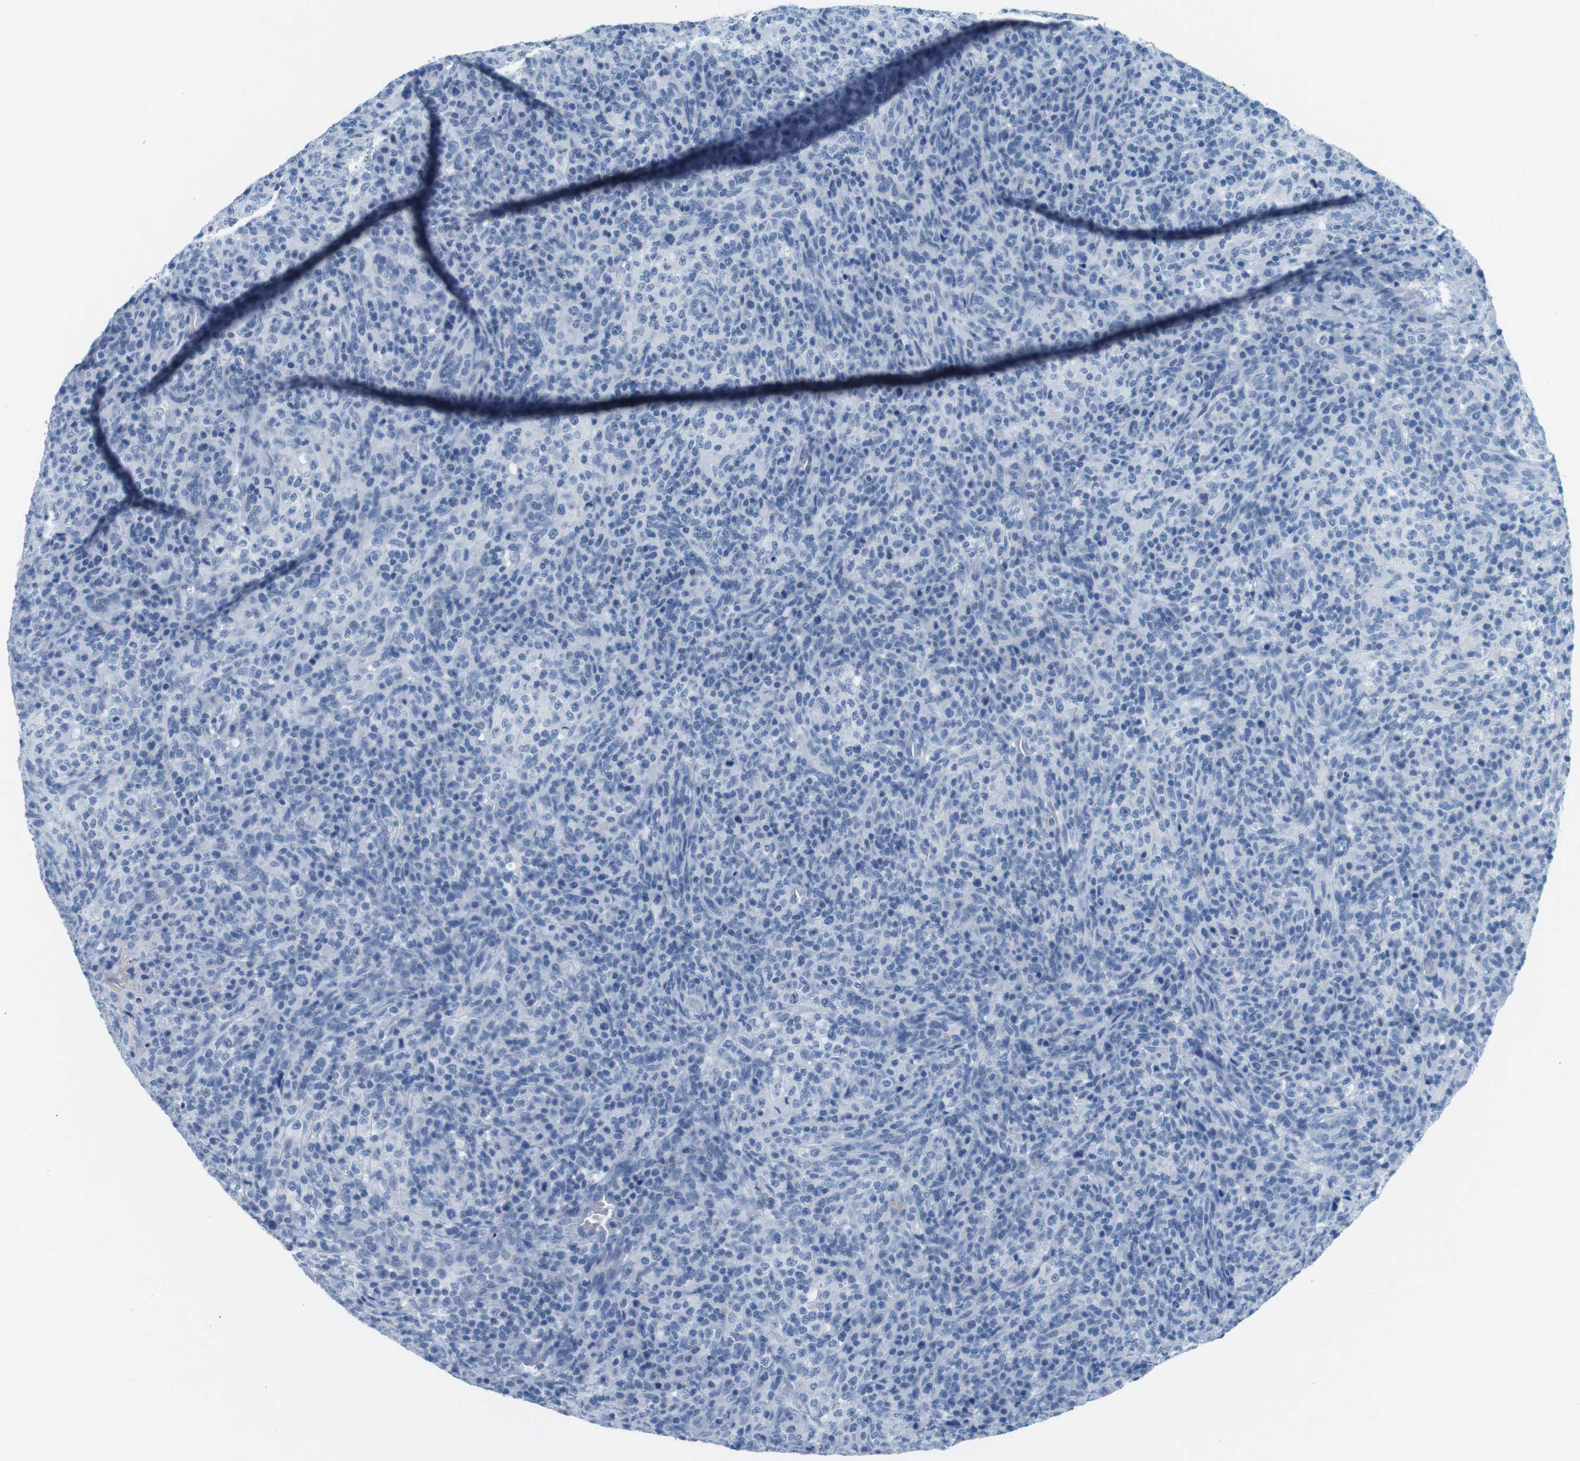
{"staining": {"intensity": "negative", "quantity": "none", "location": "none"}, "tissue": "lymphoma", "cell_type": "Tumor cells", "image_type": "cancer", "snomed": [{"axis": "morphology", "description": "Malignant lymphoma, non-Hodgkin's type, High grade"}, {"axis": "topography", "description": "Lymph node"}], "caption": "High-grade malignant lymphoma, non-Hodgkin's type was stained to show a protein in brown. There is no significant expression in tumor cells.", "gene": "CYP2C9", "patient": {"sex": "female", "age": 76}}